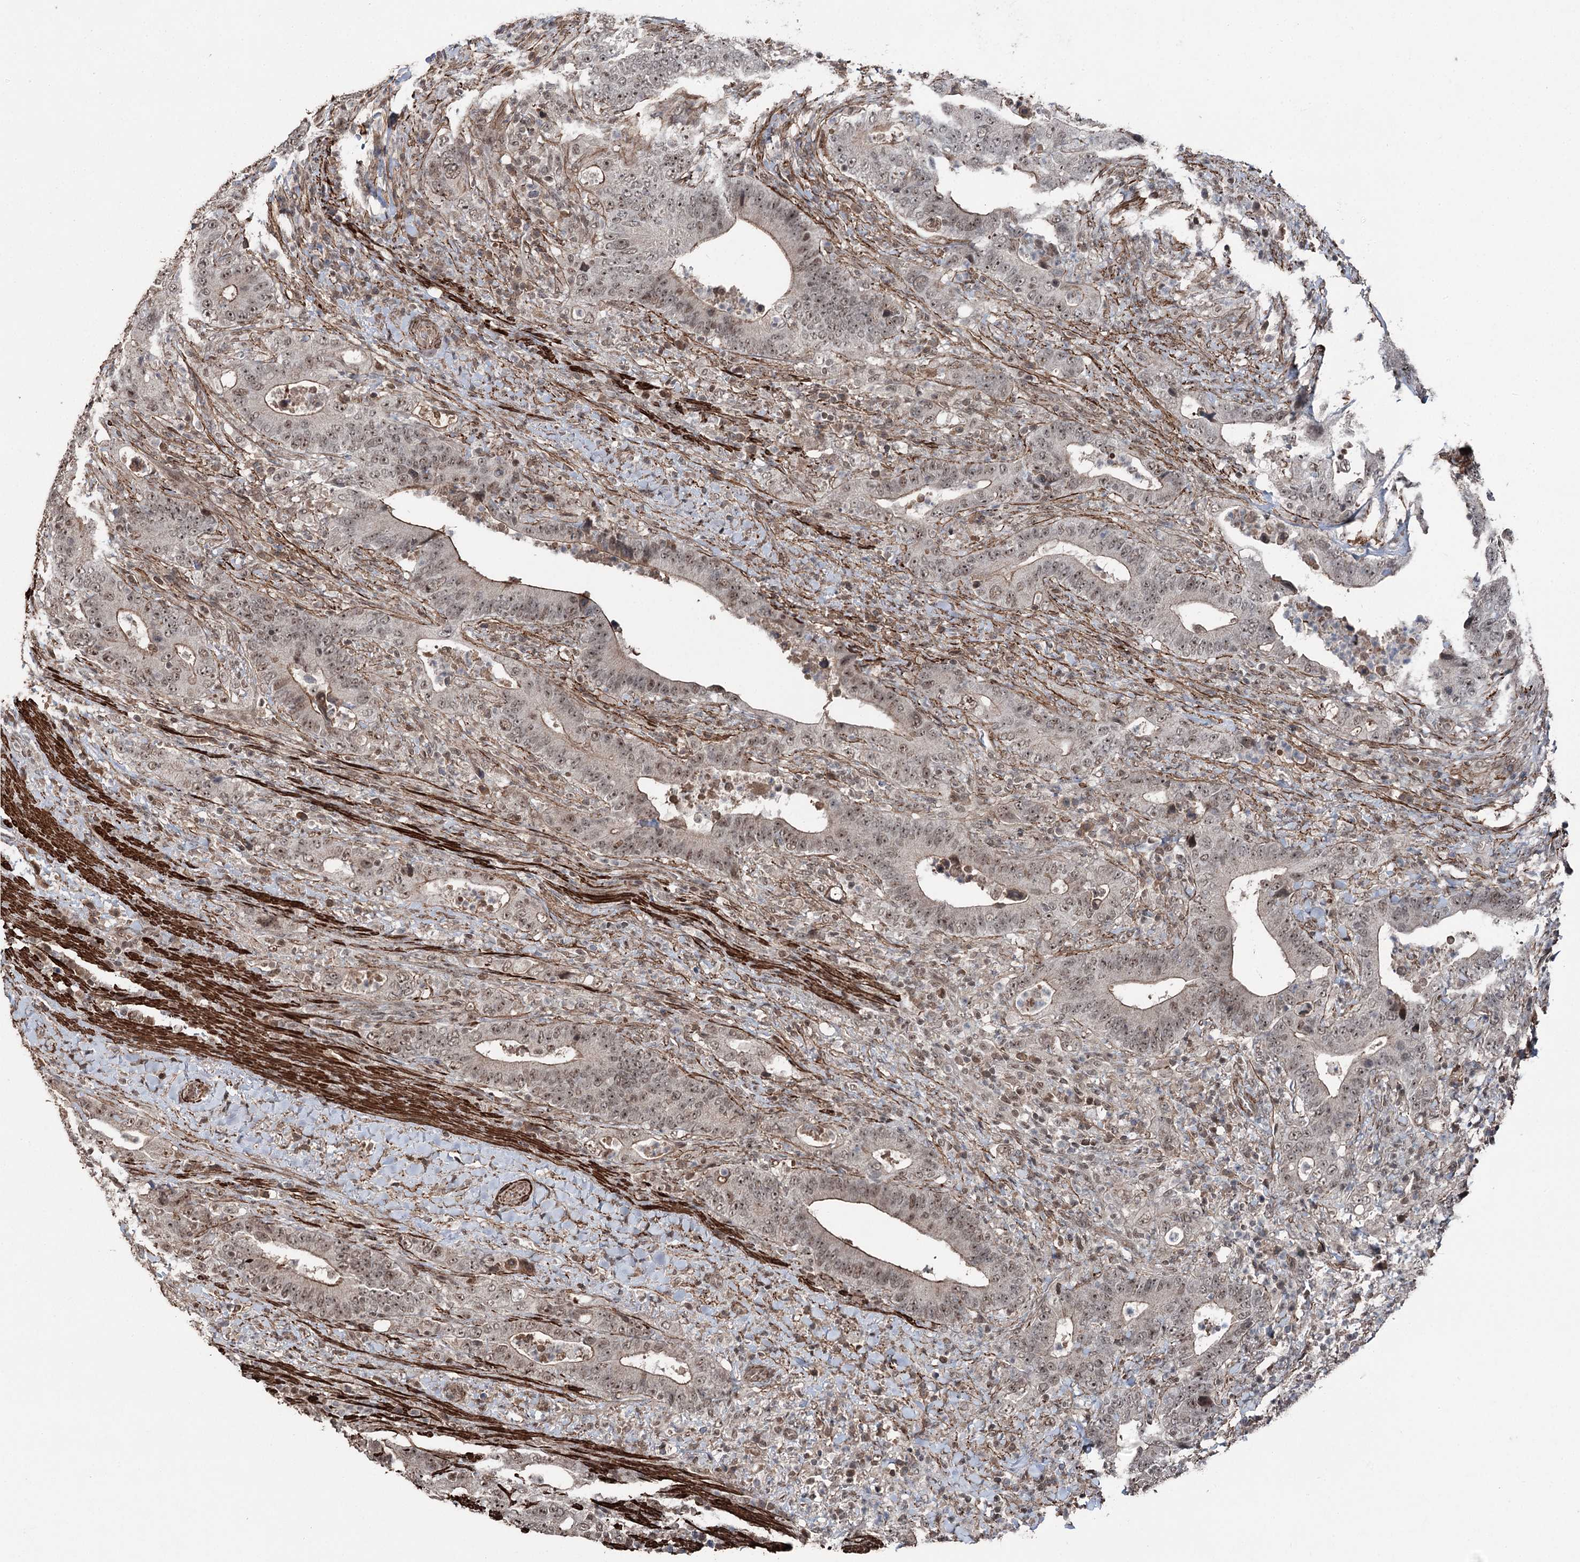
{"staining": {"intensity": "weak", "quantity": ">75%", "location": "cytoplasmic/membranous,nuclear"}, "tissue": "colorectal cancer", "cell_type": "Tumor cells", "image_type": "cancer", "snomed": [{"axis": "morphology", "description": "Adenocarcinoma, NOS"}, {"axis": "topography", "description": "Colon"}], "caption": "A photomicrograph of human colorectal adenocarcinoma stained for a protein displays weak cytoplasmic/membranous and nuclear brown staining in tumor cells. (DAB = brown stain, brightfield microscopy at high magnification).", "gene": "CCDC82", "patient": {"sex": "female", "age": 75}}